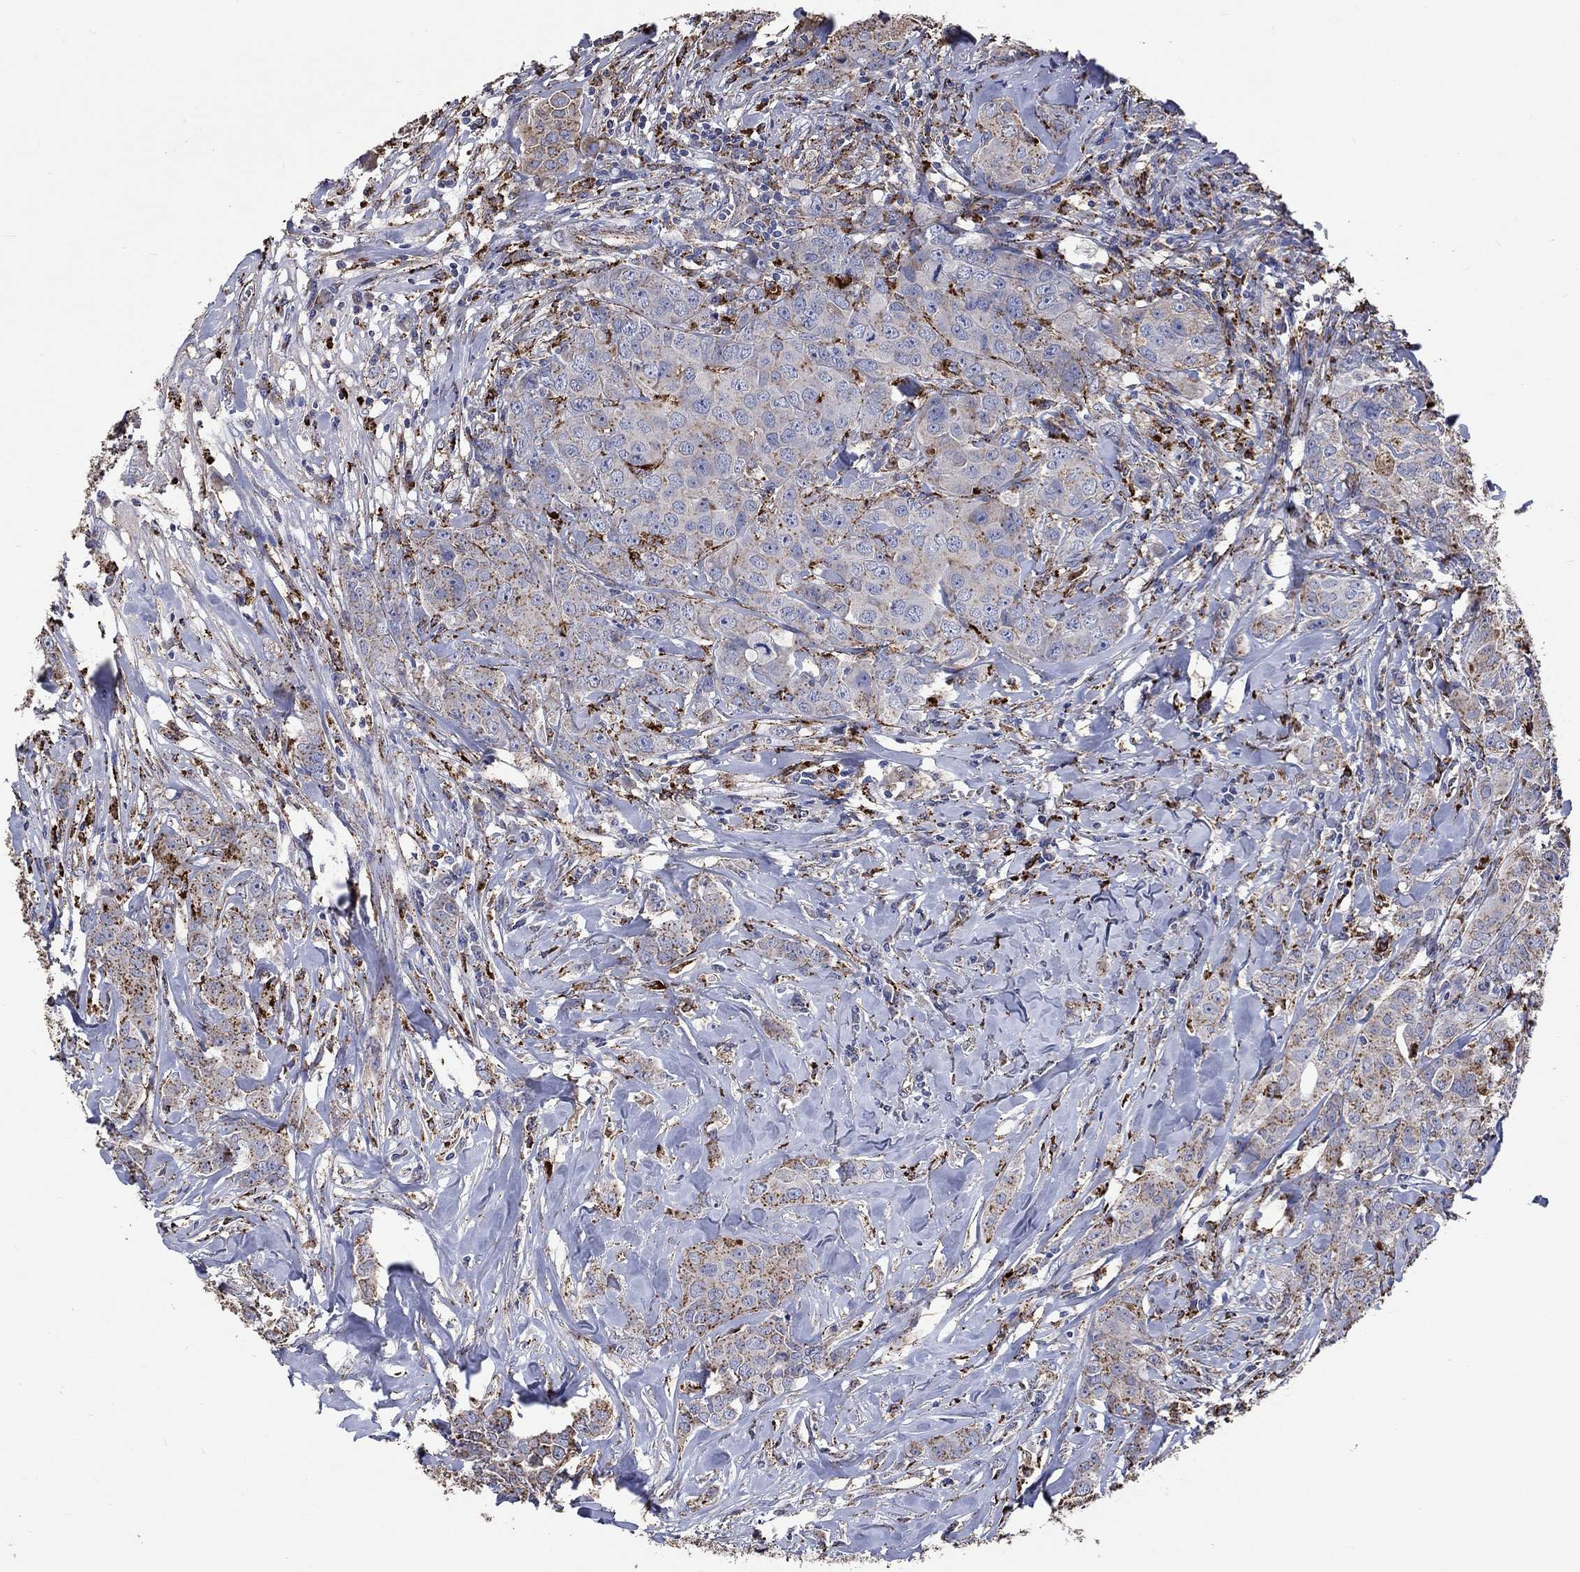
{"staining": {"intensity": "moderate", "quantity": "25%-75%", "location": "cytoplasmic/membranous"}, "tissue": "breast cancer", "cell_type": "Tumor cells", "image_type": "cancer", "snomed": [{"axis": "morphology", "description": "Duct carcinoma"}, {"axis": "topography", "description": "Breast"}], "caption": "Immunohistochemical staining of human breast cancer (infiltrating ductal carcinoma) shows medium levels of moderate cytoplasmic/membranous staining in about 25%-75% of tumor cells.", "gene": "CTSB", "patient": {"sex": "female", "age": 43}}